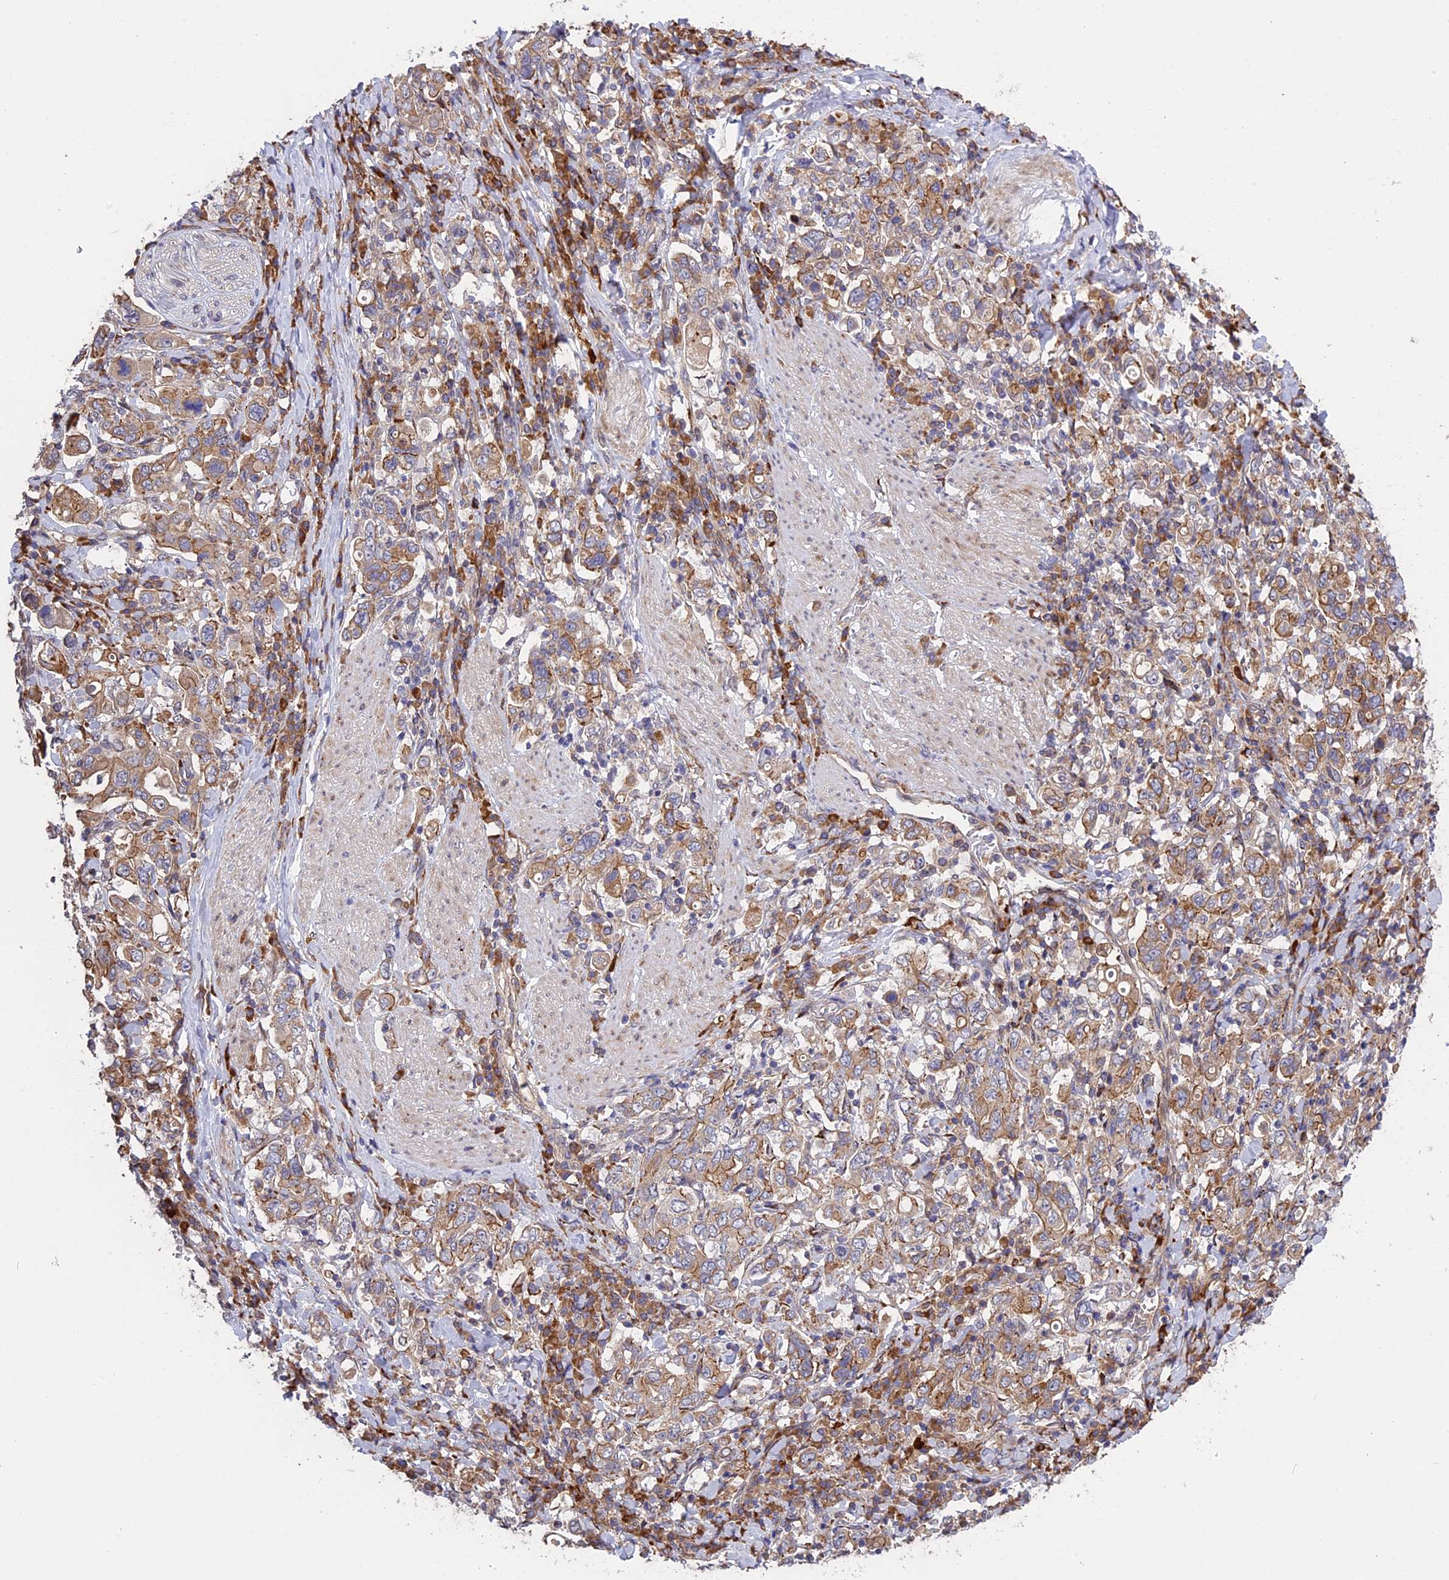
{"staining": {"intensity": "moderate", "quantity": ">75%", "location": "cytoplasmic/membranous"}, "tissue": "stomach cancer", "cell_type": "Tumor cells", "image_type": "cancer", "snomed": [{"axis": "morphology", "description": "Adenocarcinoma, NOS"}, {"axis": "topography", "description": "Stomach, upper"}], "caption": "Stomach adenocarcinoma was stained to show a protein in brown. There is medium levels of moderate cytoplasmic/membranous expression in approximately >75% of tumor cells. (IHC, brightfield microscopy, high magnification).", "gene": "DDX60L", "patient": {"sex": "male", "age": 62}}